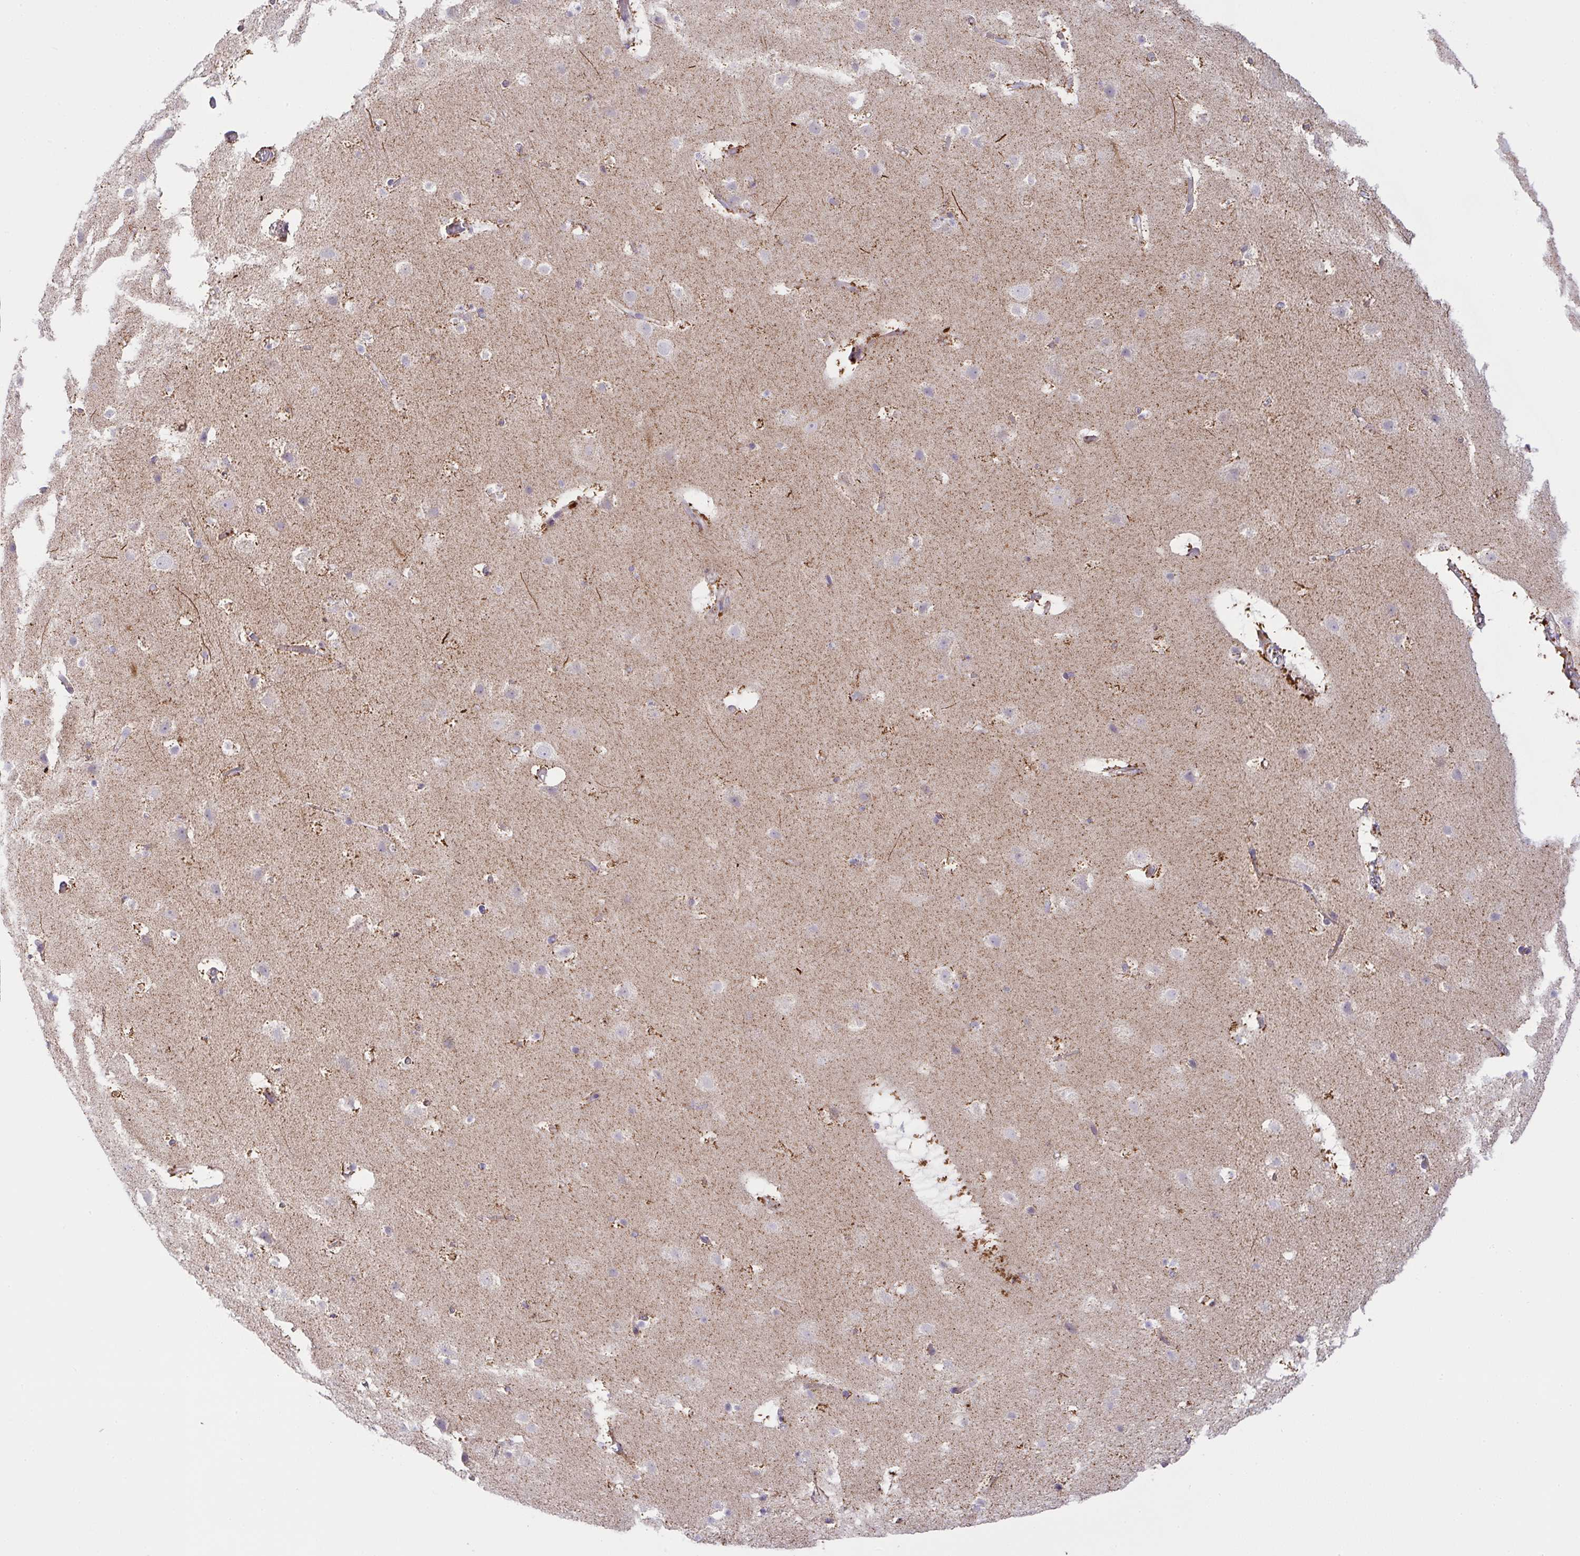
{"staining": {"intensity": "weak", "quantity": "25%-75%", "location": "cytoplasmic/membranous"}, "tissue": "cerebral cortex", "cell_type": "Endothelial cells", "image_type": "normal", "snomed": [{"axis": "morphology", "description": "Normal tissue, NOS"}, {"axis": "topography", "description": "Cerebral cortex"}], "caption": "Protein expression analysis of benign human cerebral cortex reveals weak cytoplasmic/membranous staining in about 25%-75% of endothelial cells.", "gene": "CHDH", "patient": {"sex": "female", "age": 42}}